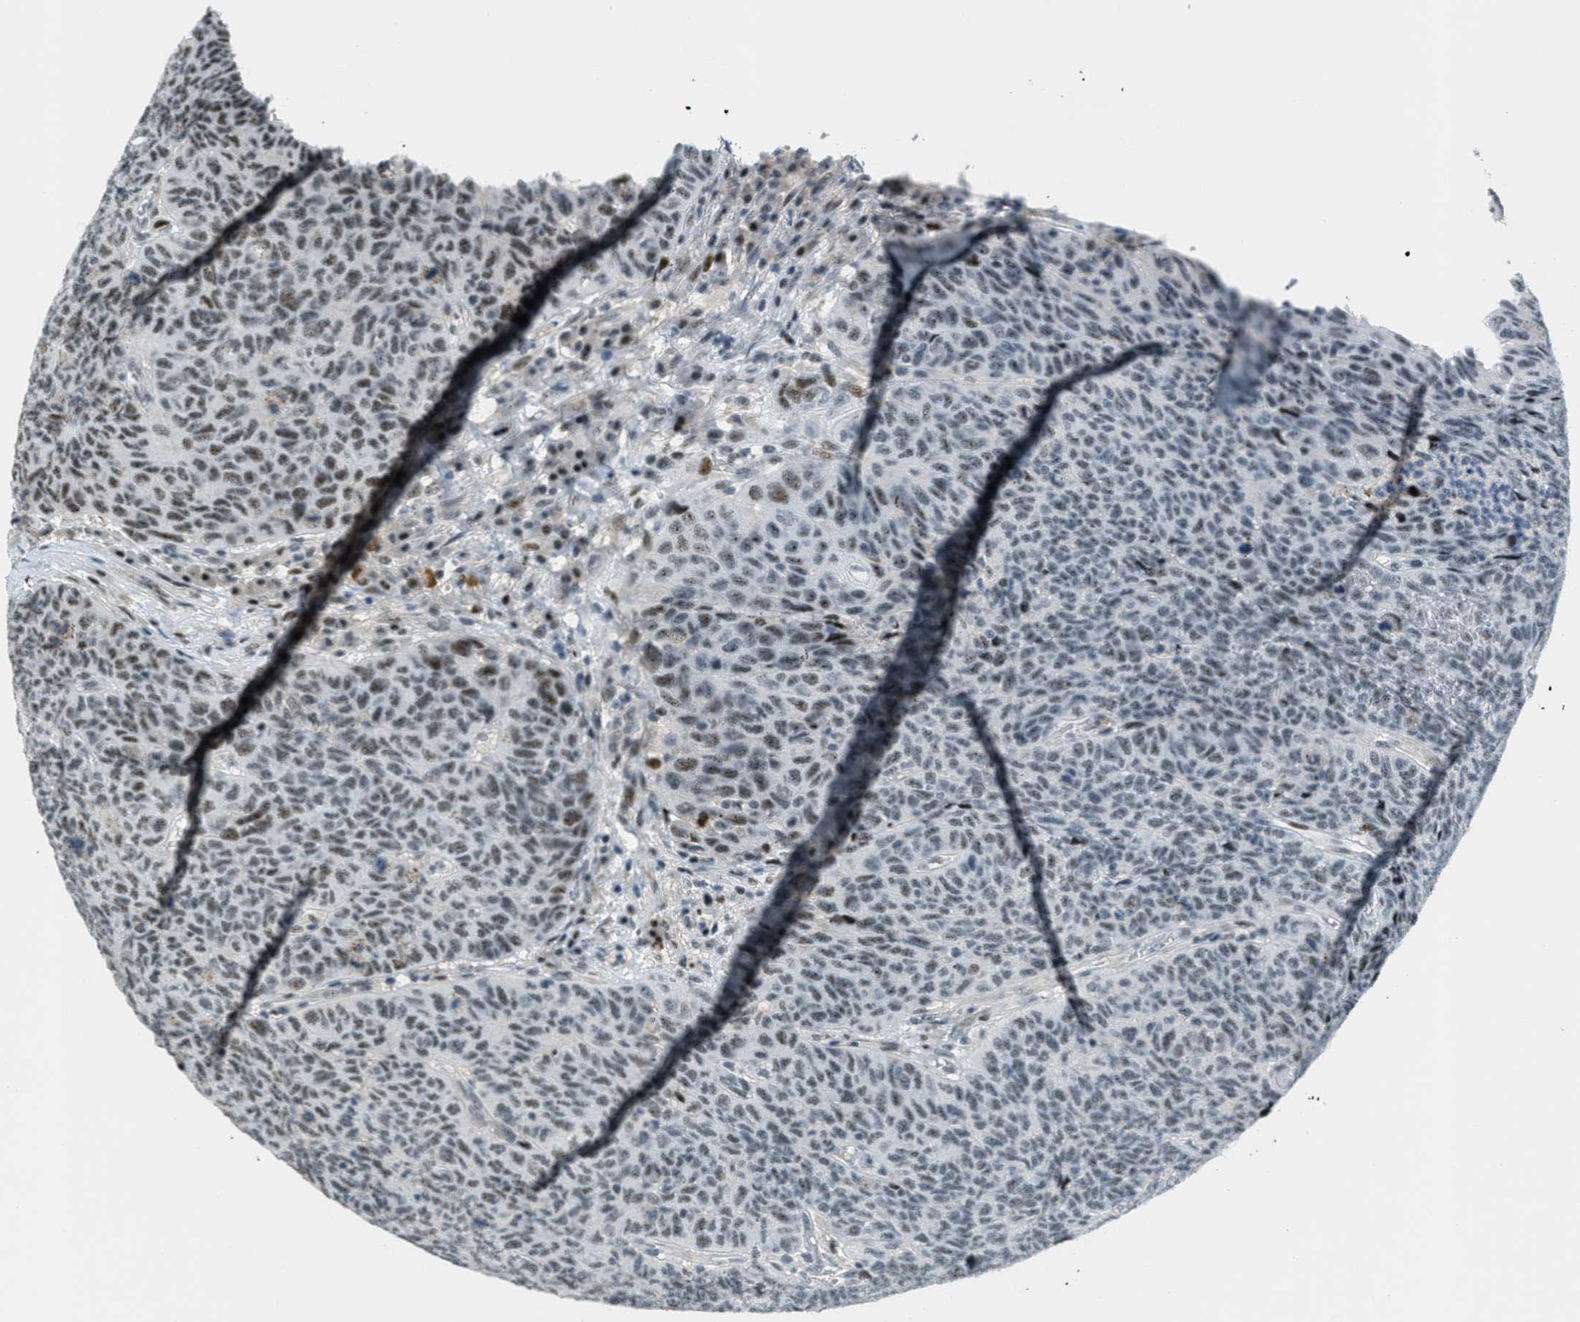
{"staining": {"intensity": "weak", "quantity": "<25%", "location": "nuclear"}, "tissue": "head and neck cancer", "cell_type": "Tumor cells", "image_type": "cancer", "snomed": [{"axis": "morphology", "description": "Squamous cell carcinoma, NOS"}, {"axis": "topography", "description": "Head-Neck"}], "caption": "Tumor cells are negative for brown protein staining in head and neck squamous cell carcinoma.", "gene": "ZDHHC23", "patient": {"sex": "male", "age": 66}}